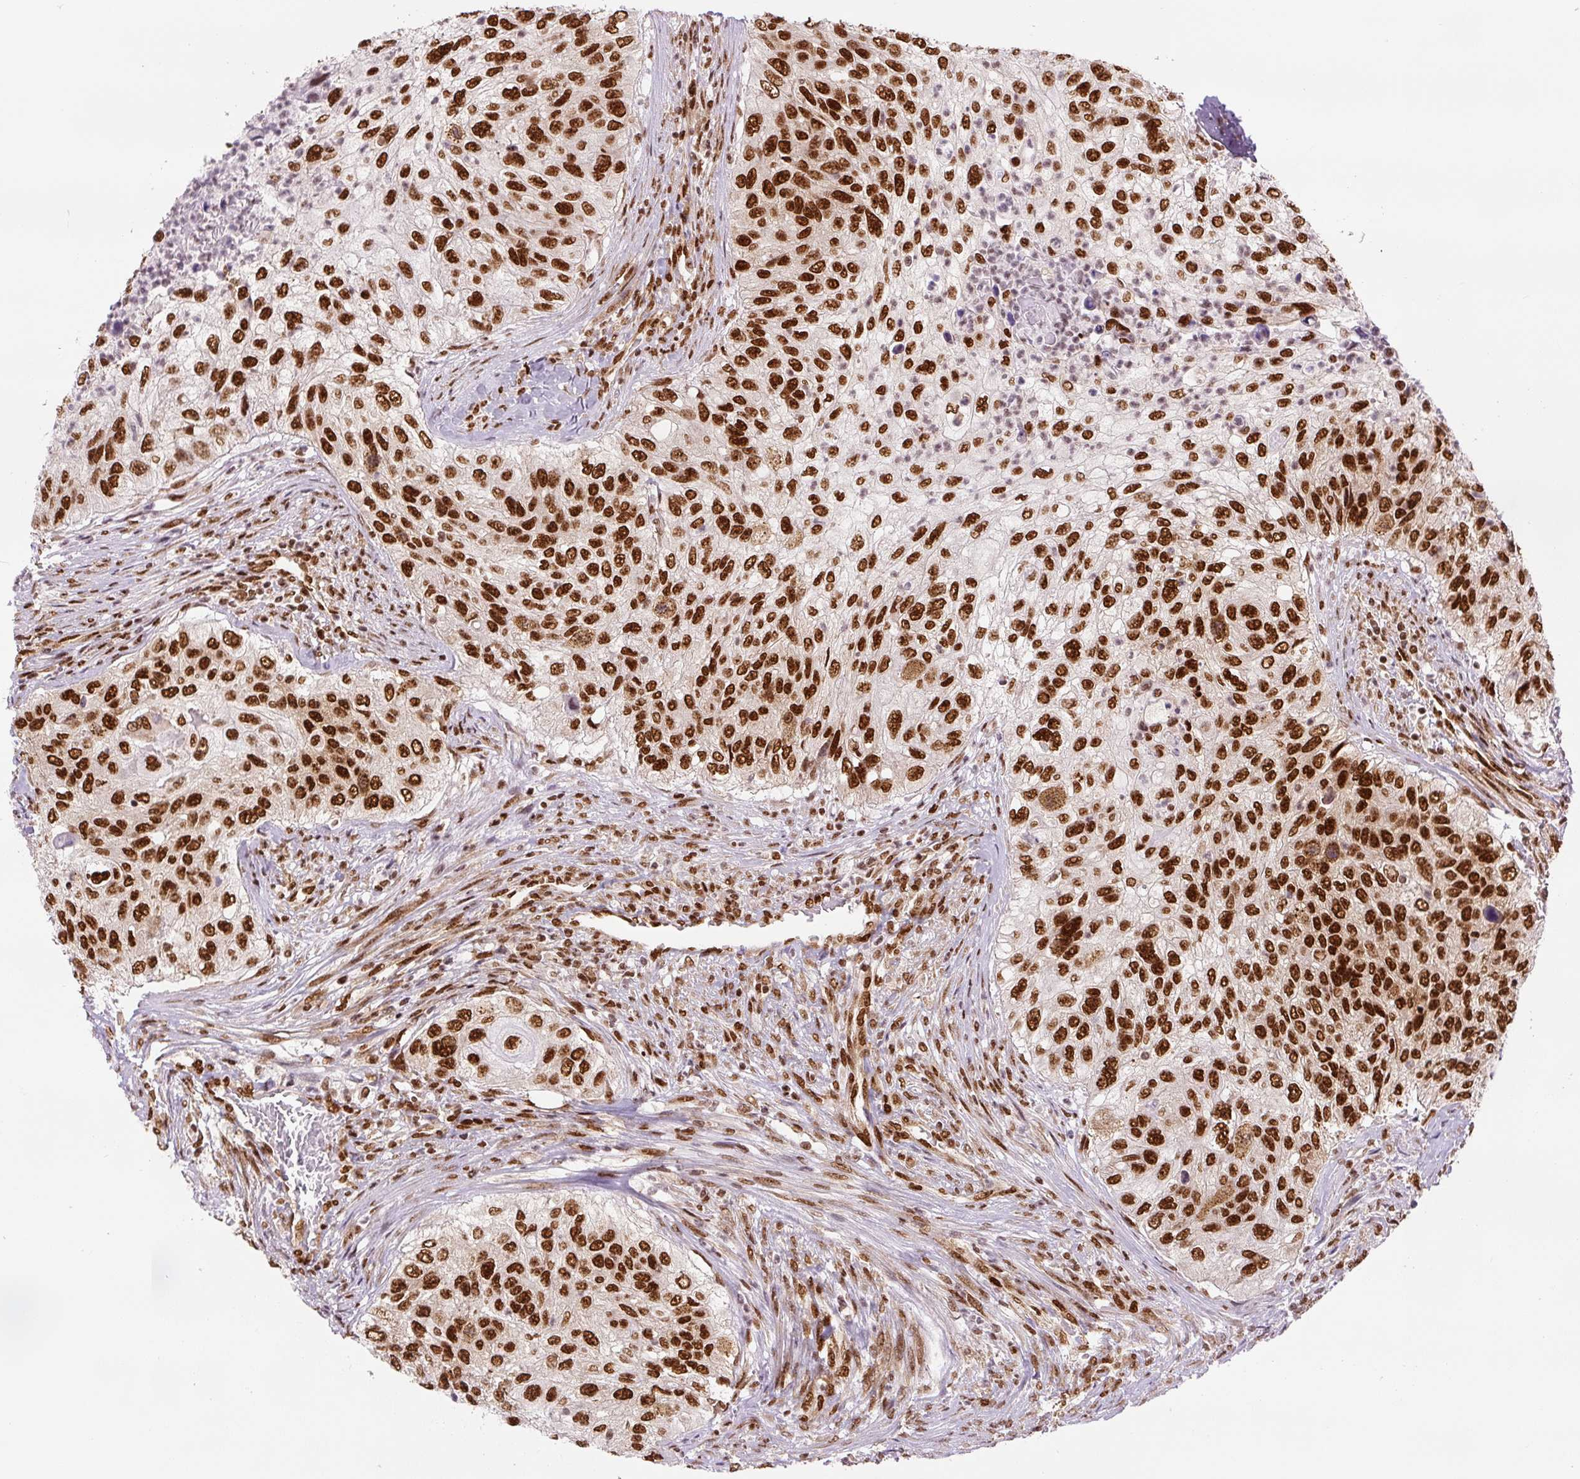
{"staining": {"intensity": "strong", "quantity": ">75%", "location": "nuclear"}, "tissue": "urothelial cancer", "cell_type": "Tumor cells", "image_type": "cancer", "snomed": [{"axis": "morphology", "description": "Urothelial carcinoma, High grade"}, {"axis": "topography", "description": "Urinary bladder"}], "caption": "Urothelial cancer was stained to show a protein in brown. There is high levels of strong nuclear expression in about >75% of tumor cells.", "gene": "FUS", "patient": {"sex": "female", "age": 60}}